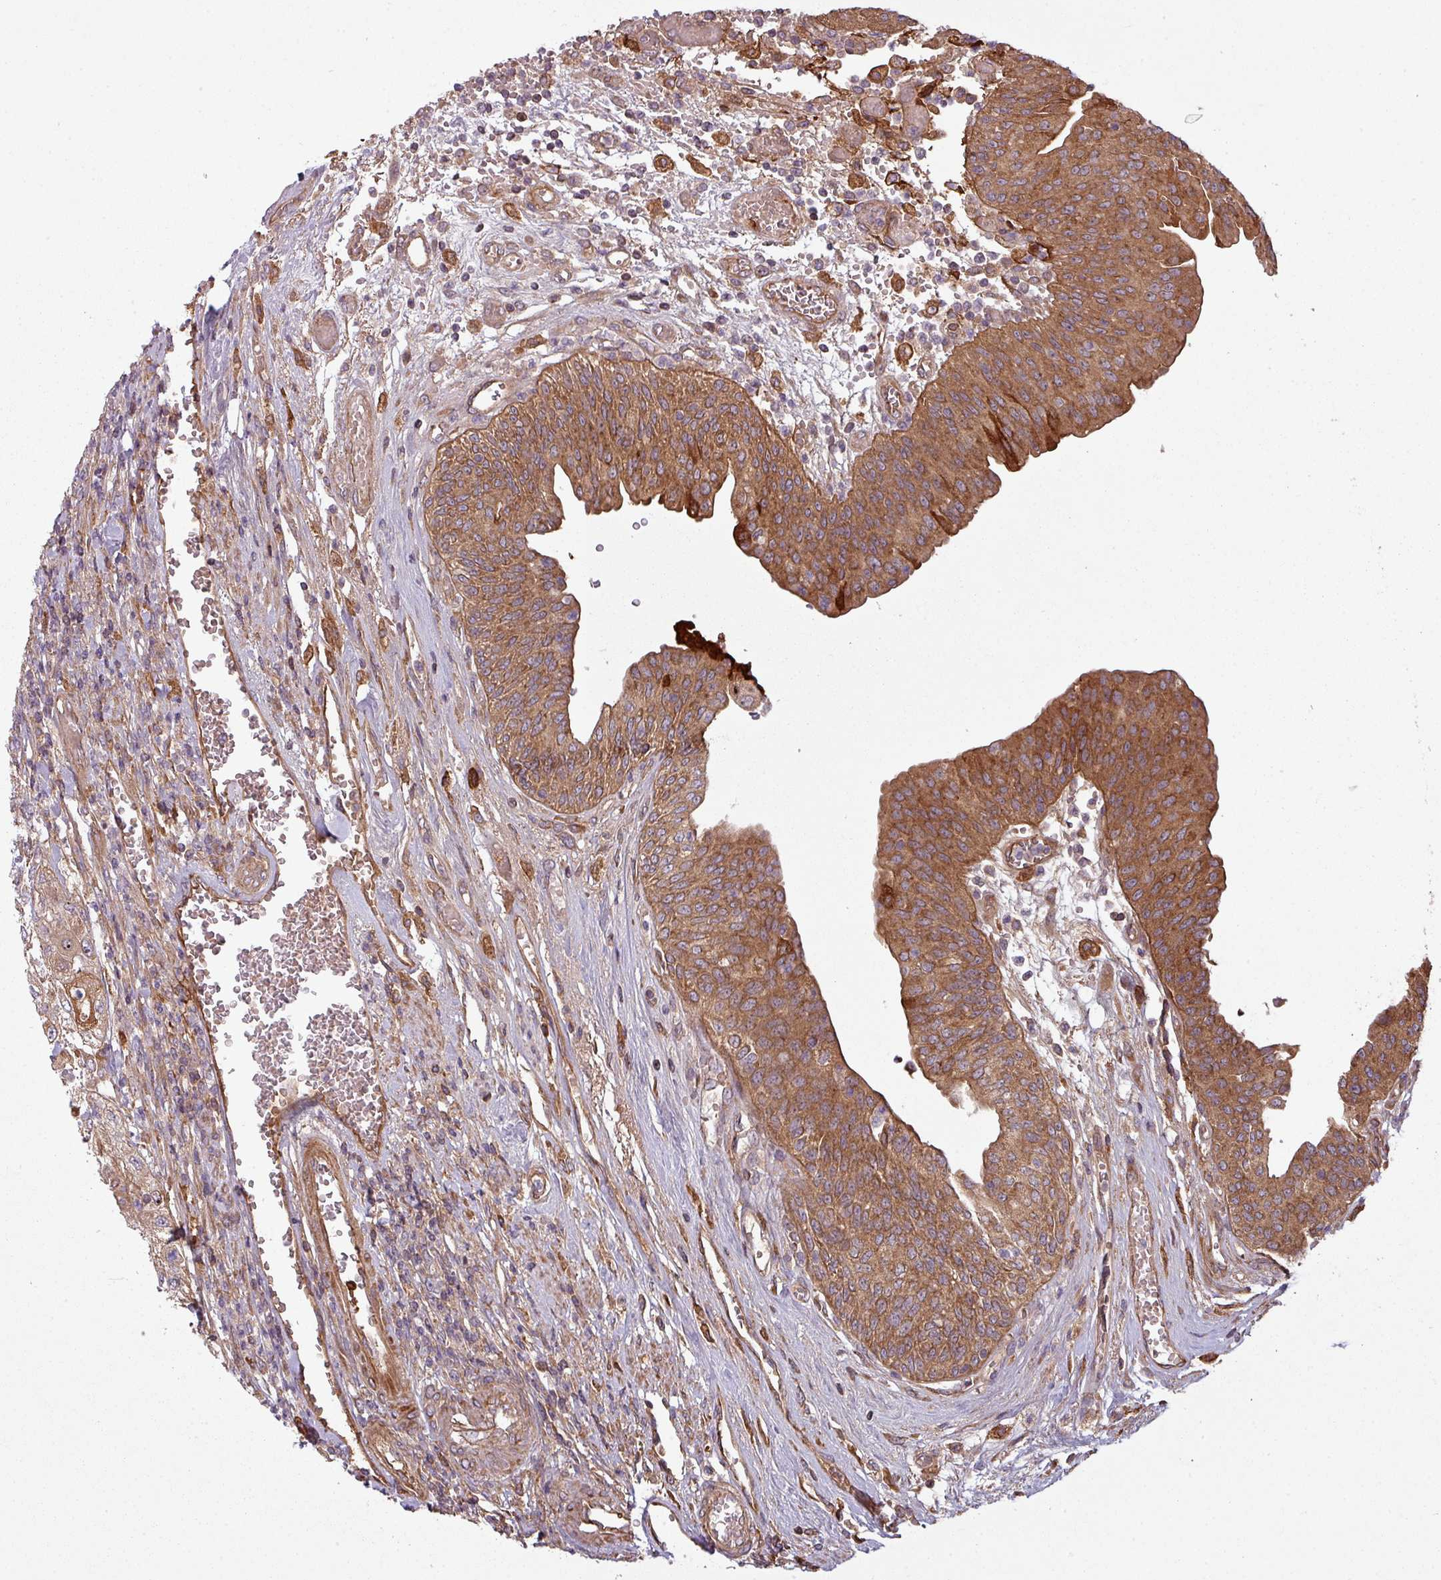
{"staining": {"intensity": "moderate", "quantity": "25%-75%", "location": "cytoplasmic/membranous,nuclear"}, "tissue": "urothelial cancer", "cell_type": "Tumor cells", "image_type": "cancer", "snomed": [{"axis": "morphology", "description": "Urothelial carcinoma, High grade"}, {"axis": "topography", "description": "Urinary bladder"}], "caption": "Tumor cells reveal medium levels of moderate cytoplasmic/membranous and nuclear positivity in approximately 25%-75% of cells in human urothelial cancer.", "gene": "SNRNP25", "patient": {"sex": "female", "age": 79}}